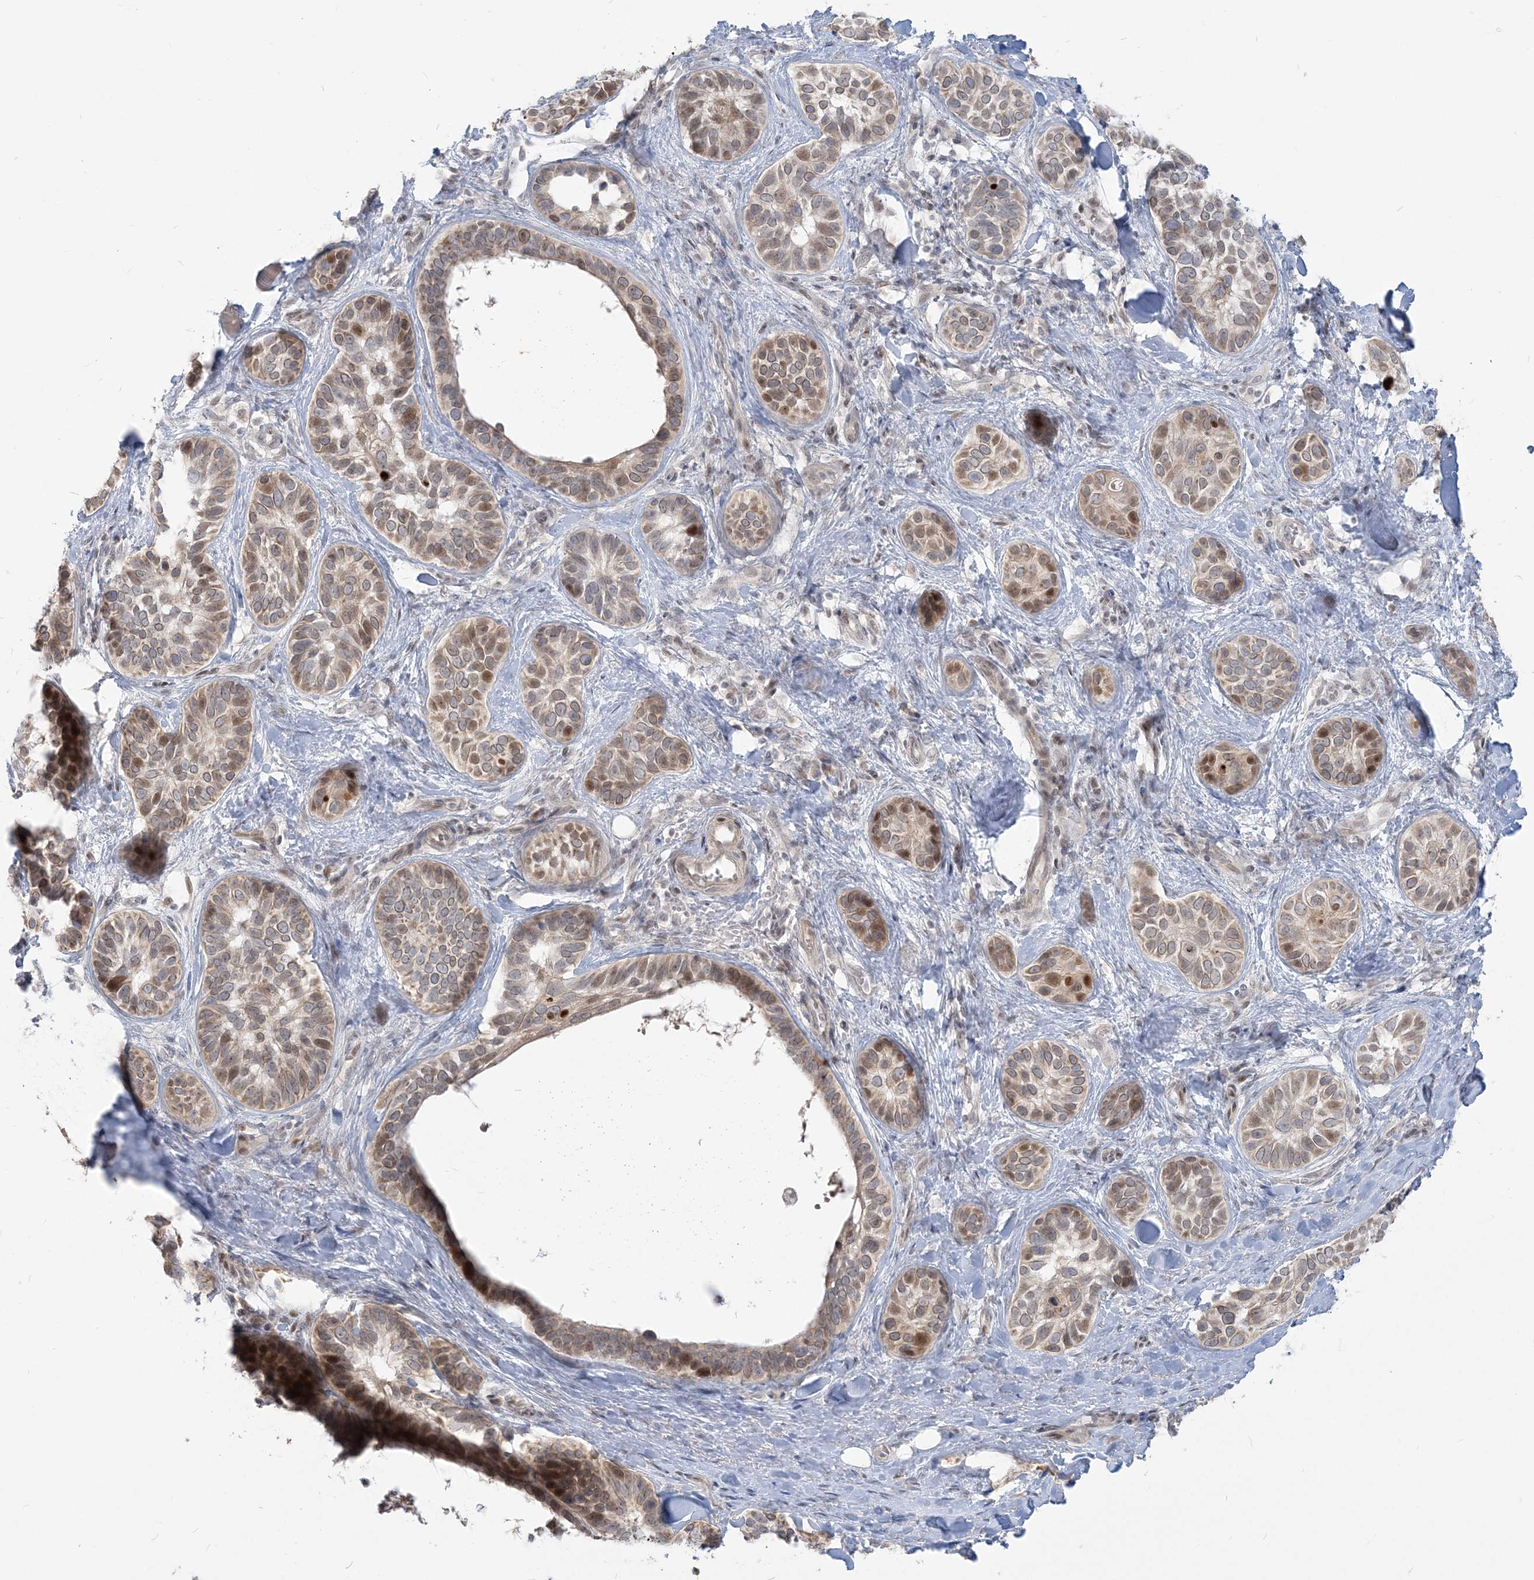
{"staining": {"intensity": "moderate", "quantity": ">75%", "location": "cytoplasmic/membranous,nuclear"}, "tissue": "skin cancer", "cell_type": "Tumor cells", "image_type": "cancer", "snomed": [{"axis": "morphology", "description": "Basal cell carcinoma"}, {"axis": "topography", "description": "Skin"}], "caption": "Brown immunohistochemical staining in skin cancer (basal cell carcinoma) displays moderate cytoplasmic/membranous and nuclear expression in about >75% of tumor cells. (brown staining indicates protein expression, while blue staining denotes nuclei).", "gene": "SDAD1", "patient": {"sex": "male", "age": 62}}